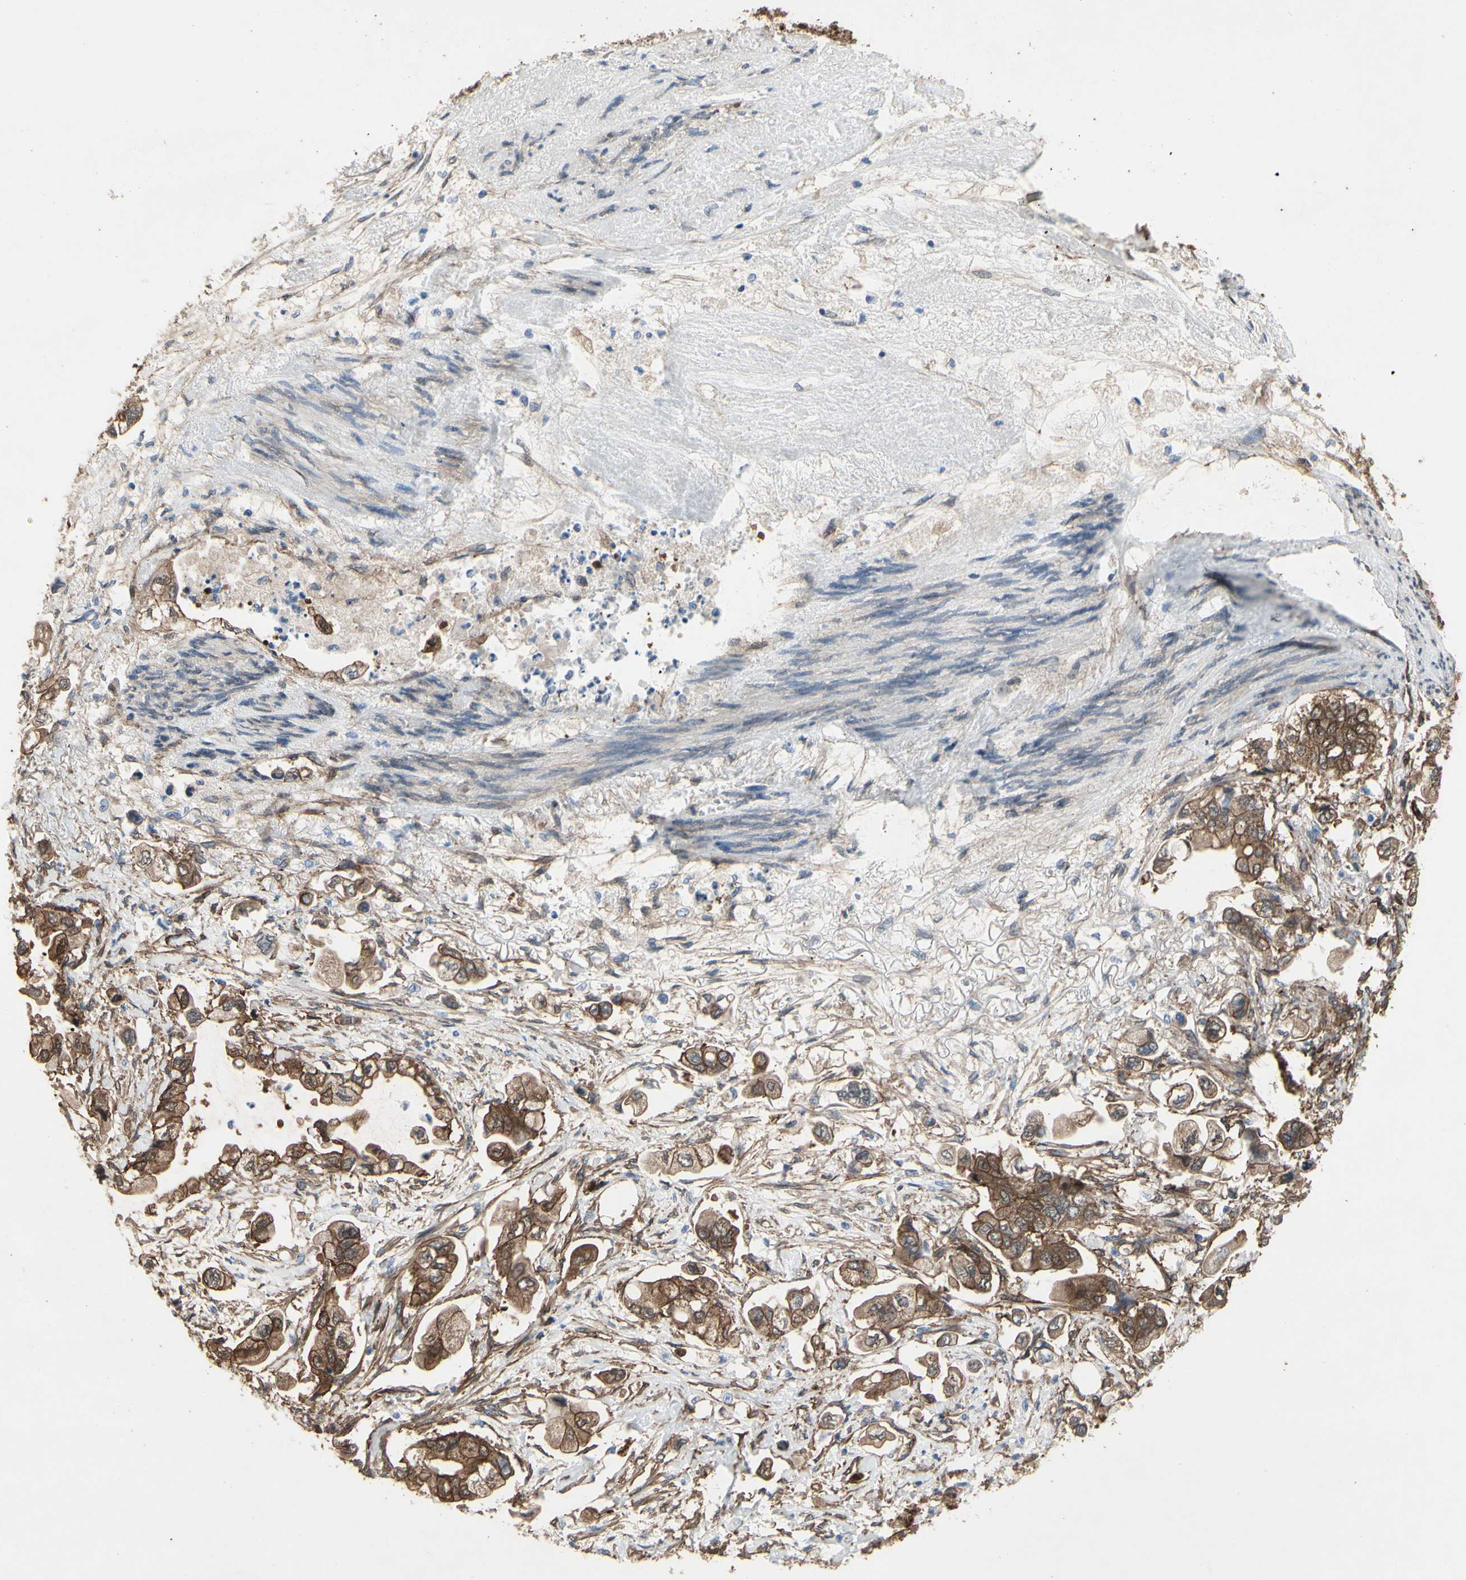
{"staining": {"intensity": "strong", "quantity": ">75%", "location": "cytoplasmic/membranous"}, "tissue": "stomach cancer", "cell_type": "Tumor cells", "image_type": "cancer", "snomed": [{"axis": "morphology", "description": "Adenocarcinoma, NOS"}, {"axis": "topography", "description": "Stomach"}], "caption": "Immunohistochemical staining of adenocarcinoma (stomach) demonstrates strong cytoplasmic/membranous protein expression in approximately >75% of tumor cells. (IHC, brightfield microscopy, high magnification).", "gene": "CTTNBP2", "patient": {"sex": "male", "age": 62}}